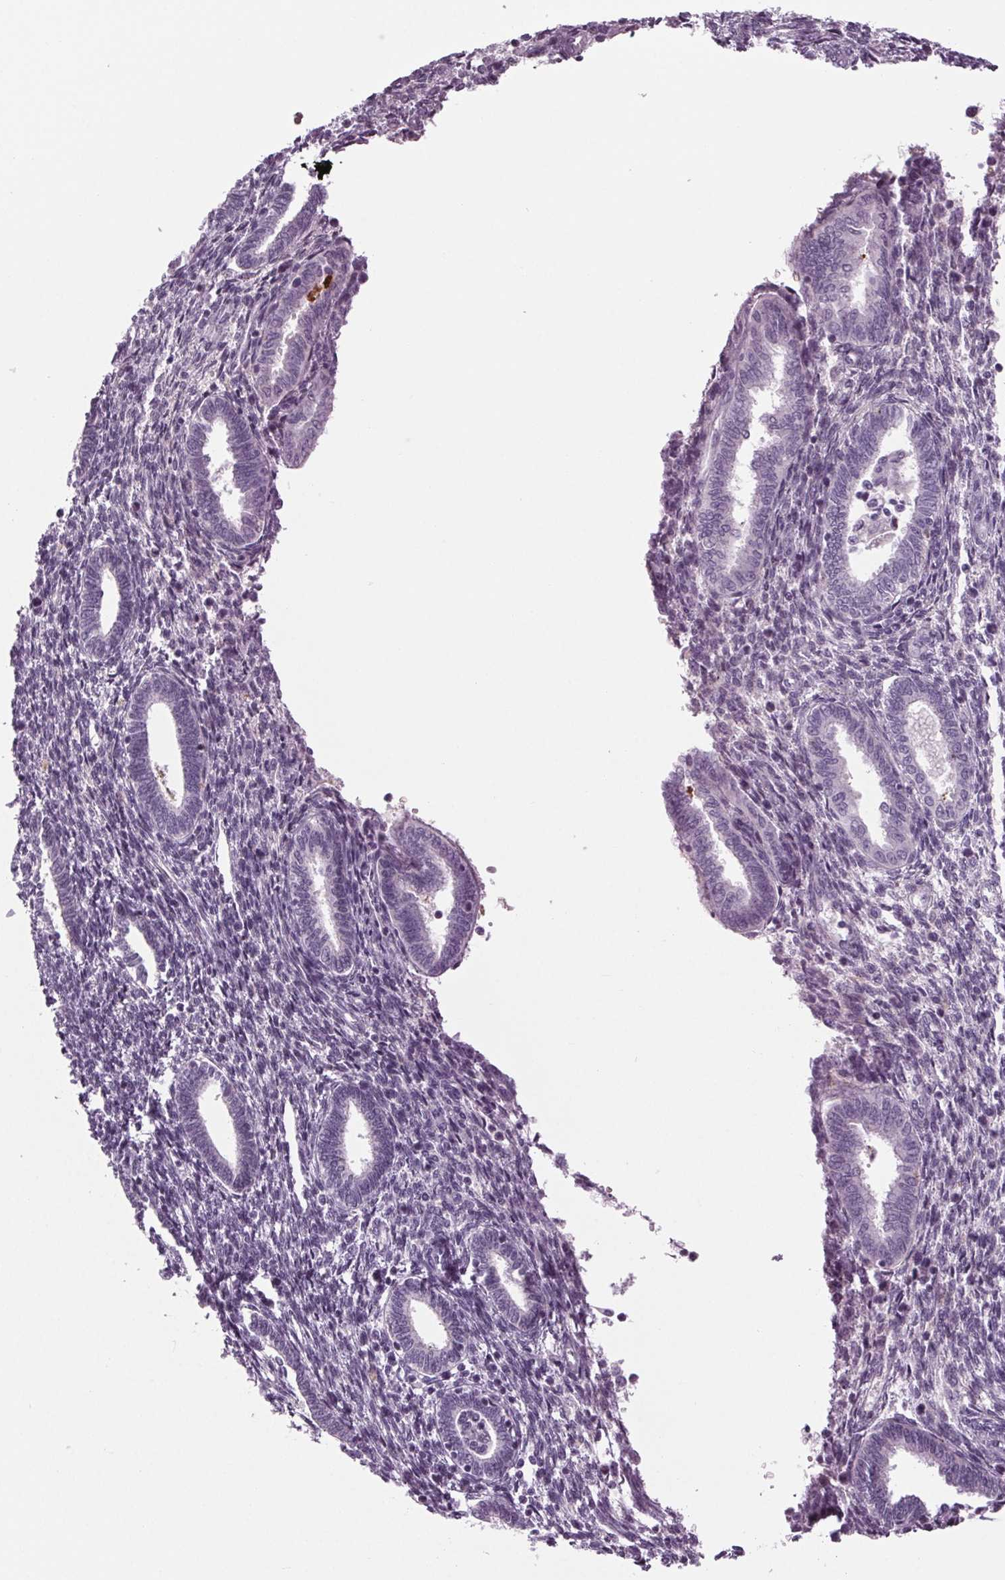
{"staining": {"intensity": "negative", "quantity": "none", "location": "none"}, "tissue": "endometrium", "cell_type": "Cells in endometrial stroma", "image_type": "normal", "snomed": [{"axis": "morphology", "description": "Normal tissue, NOS"}, {"axis": "topography", "description": "Endometrium"}], "caption": "Cells in endometrial stroma show no significant protein expression in normal endometrium.", "gene": "CYP3A43", "patient": {"sex": "female", "age": 42}}